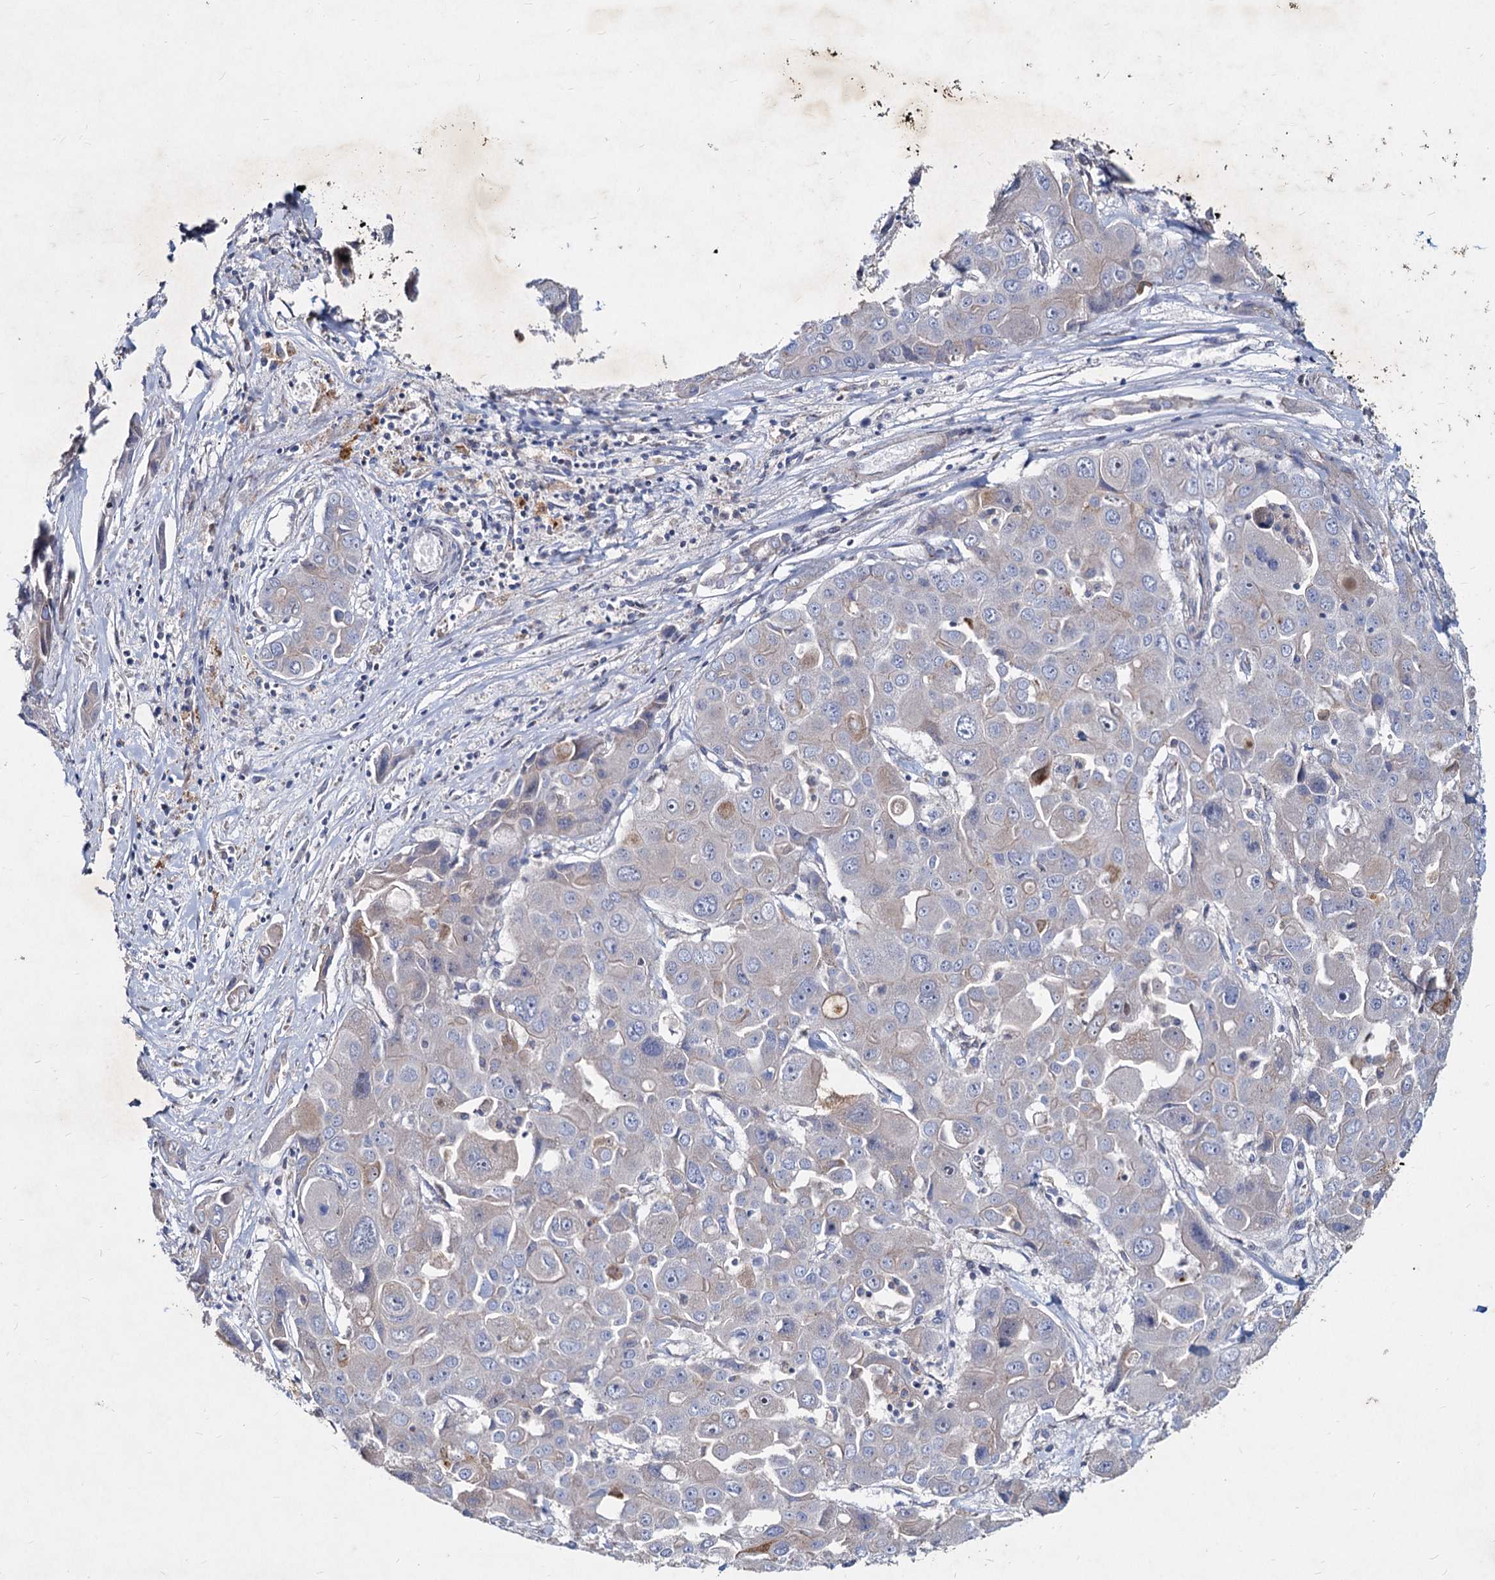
{"staining": {"intensity": "negative", "quantity": "none", "location": "none"}, "tissue": "liver cancer", "cell_type": "Tumor cells", "image_type": "cancer", "snomed": [{"axis": "morphology", "description": "Cholangiocarcinoma"}, {"axis": "topography", "description": "Liver"}], "caption": "Immunohistochemical staining of liver cancer reveals no significant expression in tumor cells.", "gene": "AGBL4", "patient": {"sex": "male", "age": 67}}